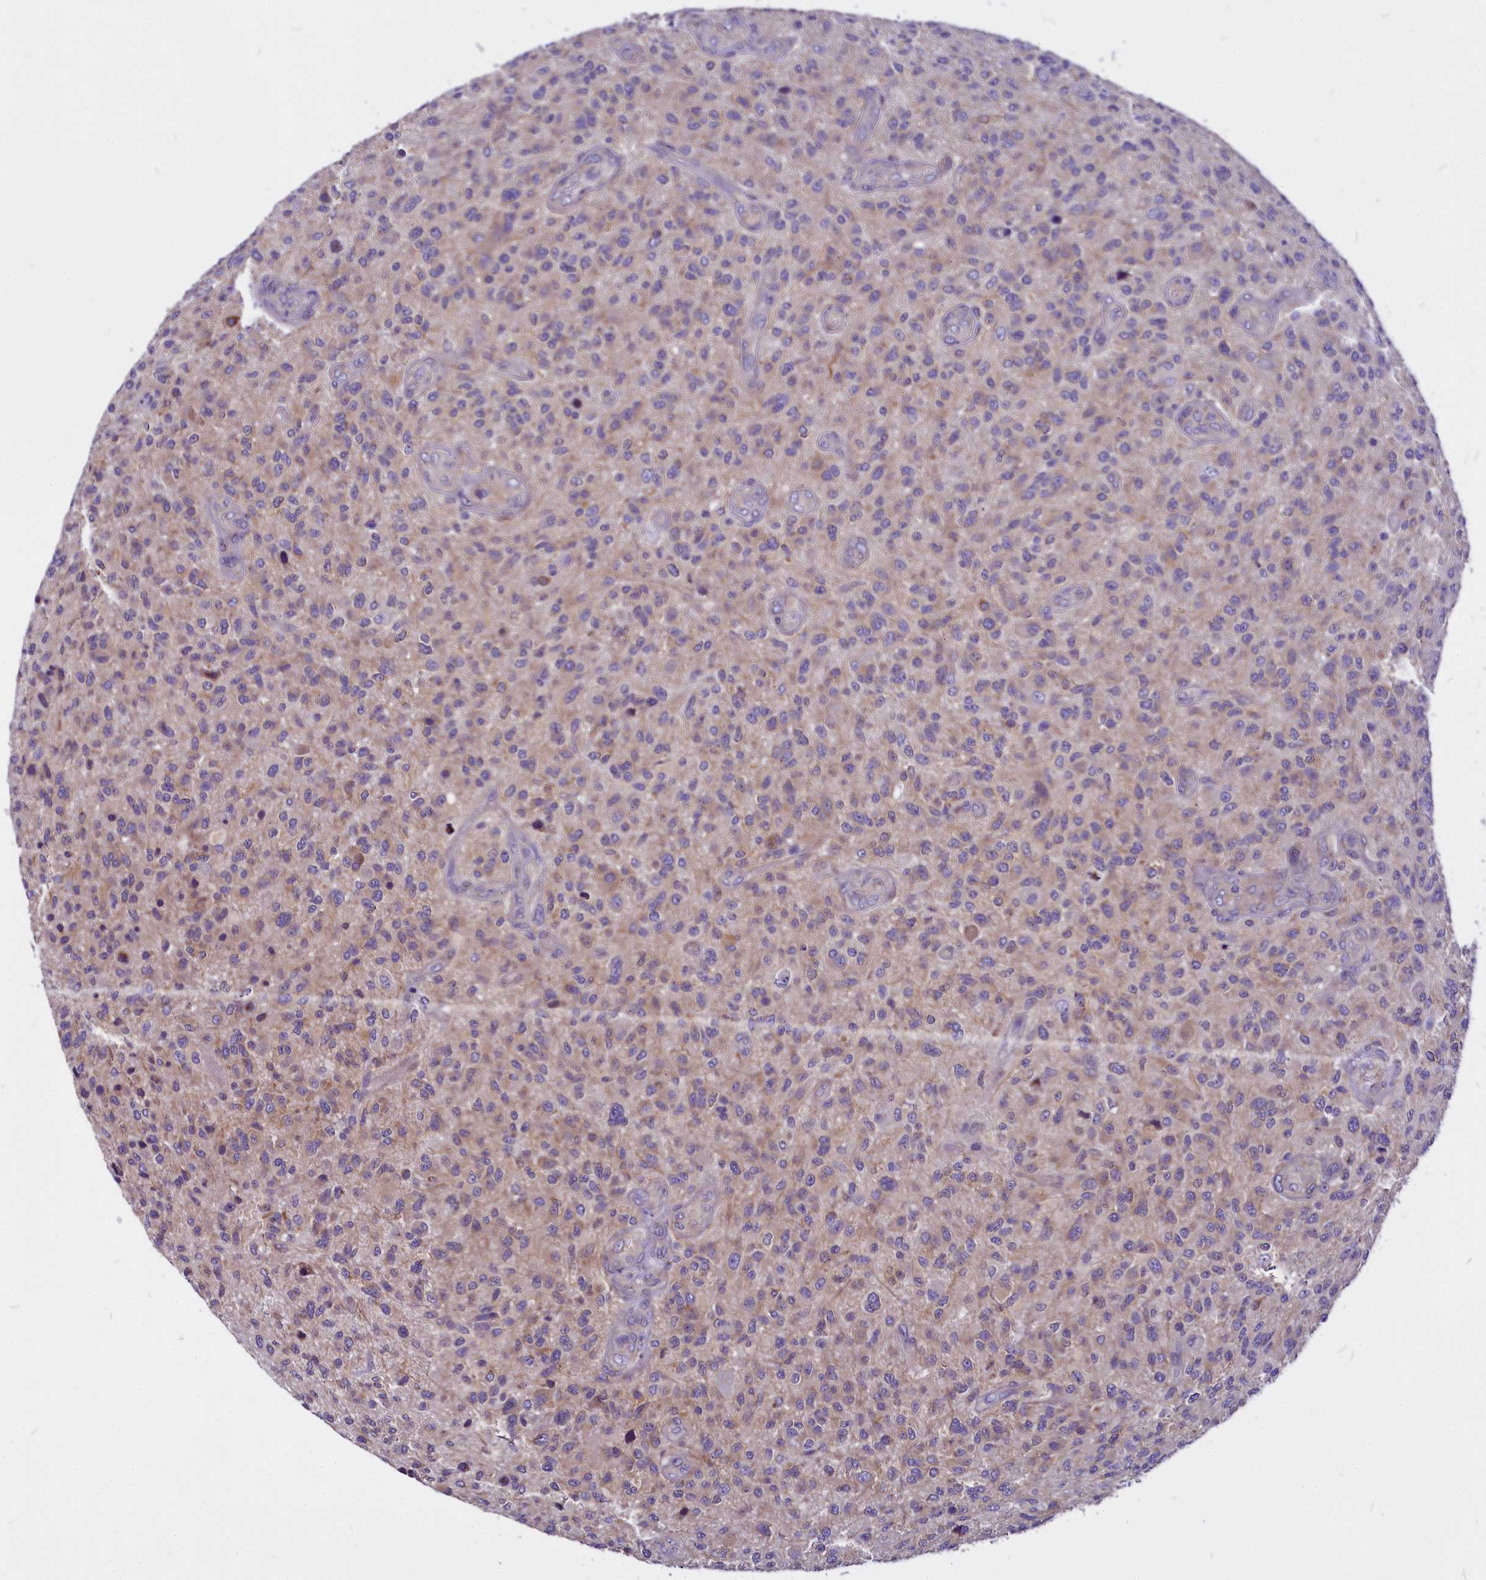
{"staining": {"intensity": "weak", "quantity": "<25%", "location": "cytoplasmic/membranous"}, "tissue": "glioma", "cell_type": "Tumor cells", "image_type": "cancer", "snomed": [{"axis": "morphology", "description": "Glioma, malignant, High grade"}, {"axis": "topography", "description": "Brain"}], "caption": "High magnification brightfield microscopy of glioma stained with DAB (brown) and counterstained with hematoxylin (blue): tumor cells show no significant expression.", "gene": "CEP170", "patient": {"sex": "male", "age": 47}}